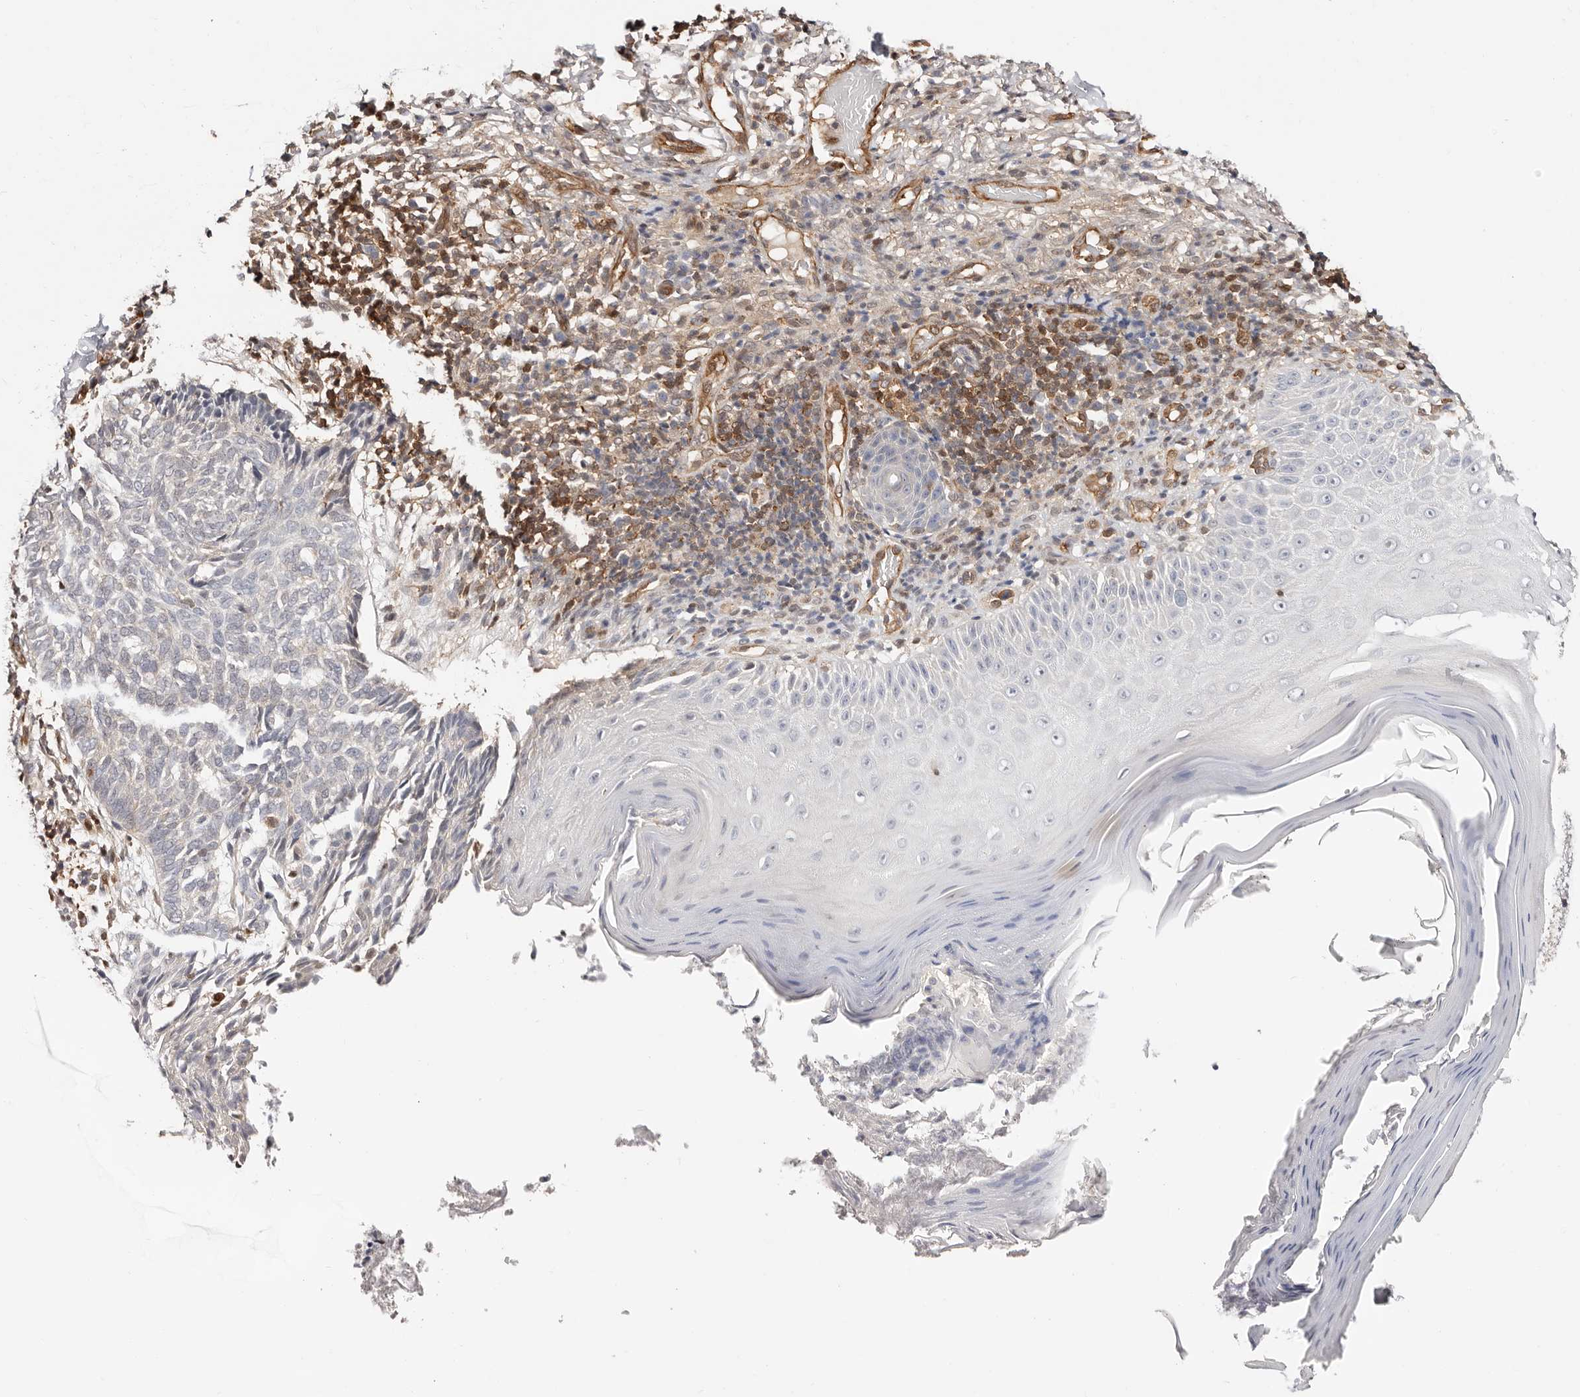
{"staining": {"intensity": "weak", "quantity": "<25%", "location": "cytoplasmic/membranous"}, "tissue": "skin cancer", "cell_type": "Tumor cells", "image_type": "cancer", "snomed": [{"axis": "morphology", "description": "Normal tissue, NOS"}, {"axis": "morphology", "description": "Basal cell carcinoma"}, {"axis": "topography", "description": "Skin"}], "caption": "An image of basal cell carcinoma (skin) stained for a protein shows no brown staining in tumor cells.", "gene": "STAT5A", "patient": {"sex": "male", "age": 50}}